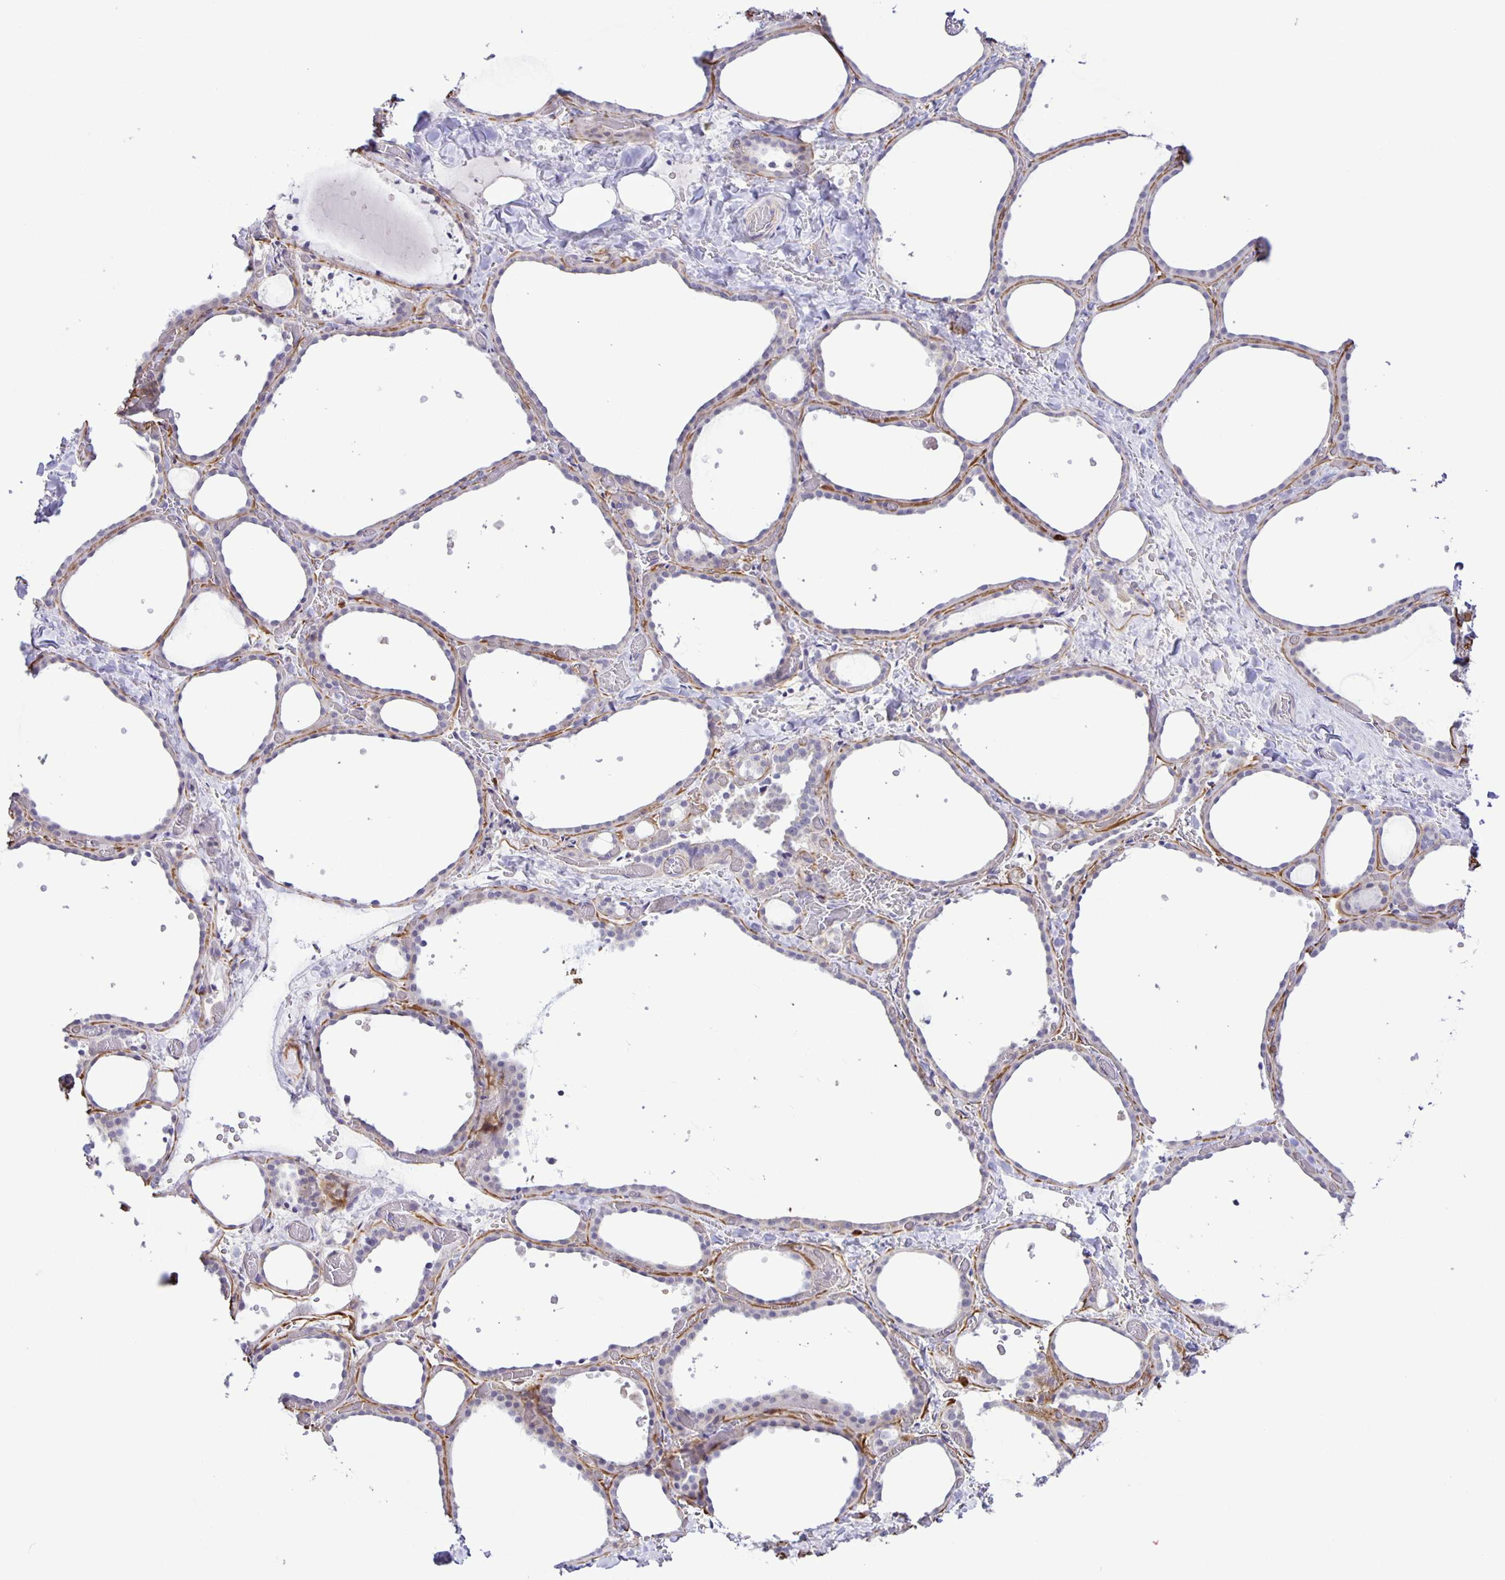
{"staining": {"intensity": "negative", "quantity": "none", "location": "none"}, "tissue": "thyroid gland", "cell_type": "Glandular cells", "image_type": "normal", "snomed": [{"axis": "morphology", "description": "Normal tissue, NOS"}, {"axis": "topography", "description": "Thyroid gland"}], "caption": "The micrograph displays no significant staining in glandular cells of thyroid gland.", "gene": "ADCK1", "patient": {"sex": "female", "age": 36}}